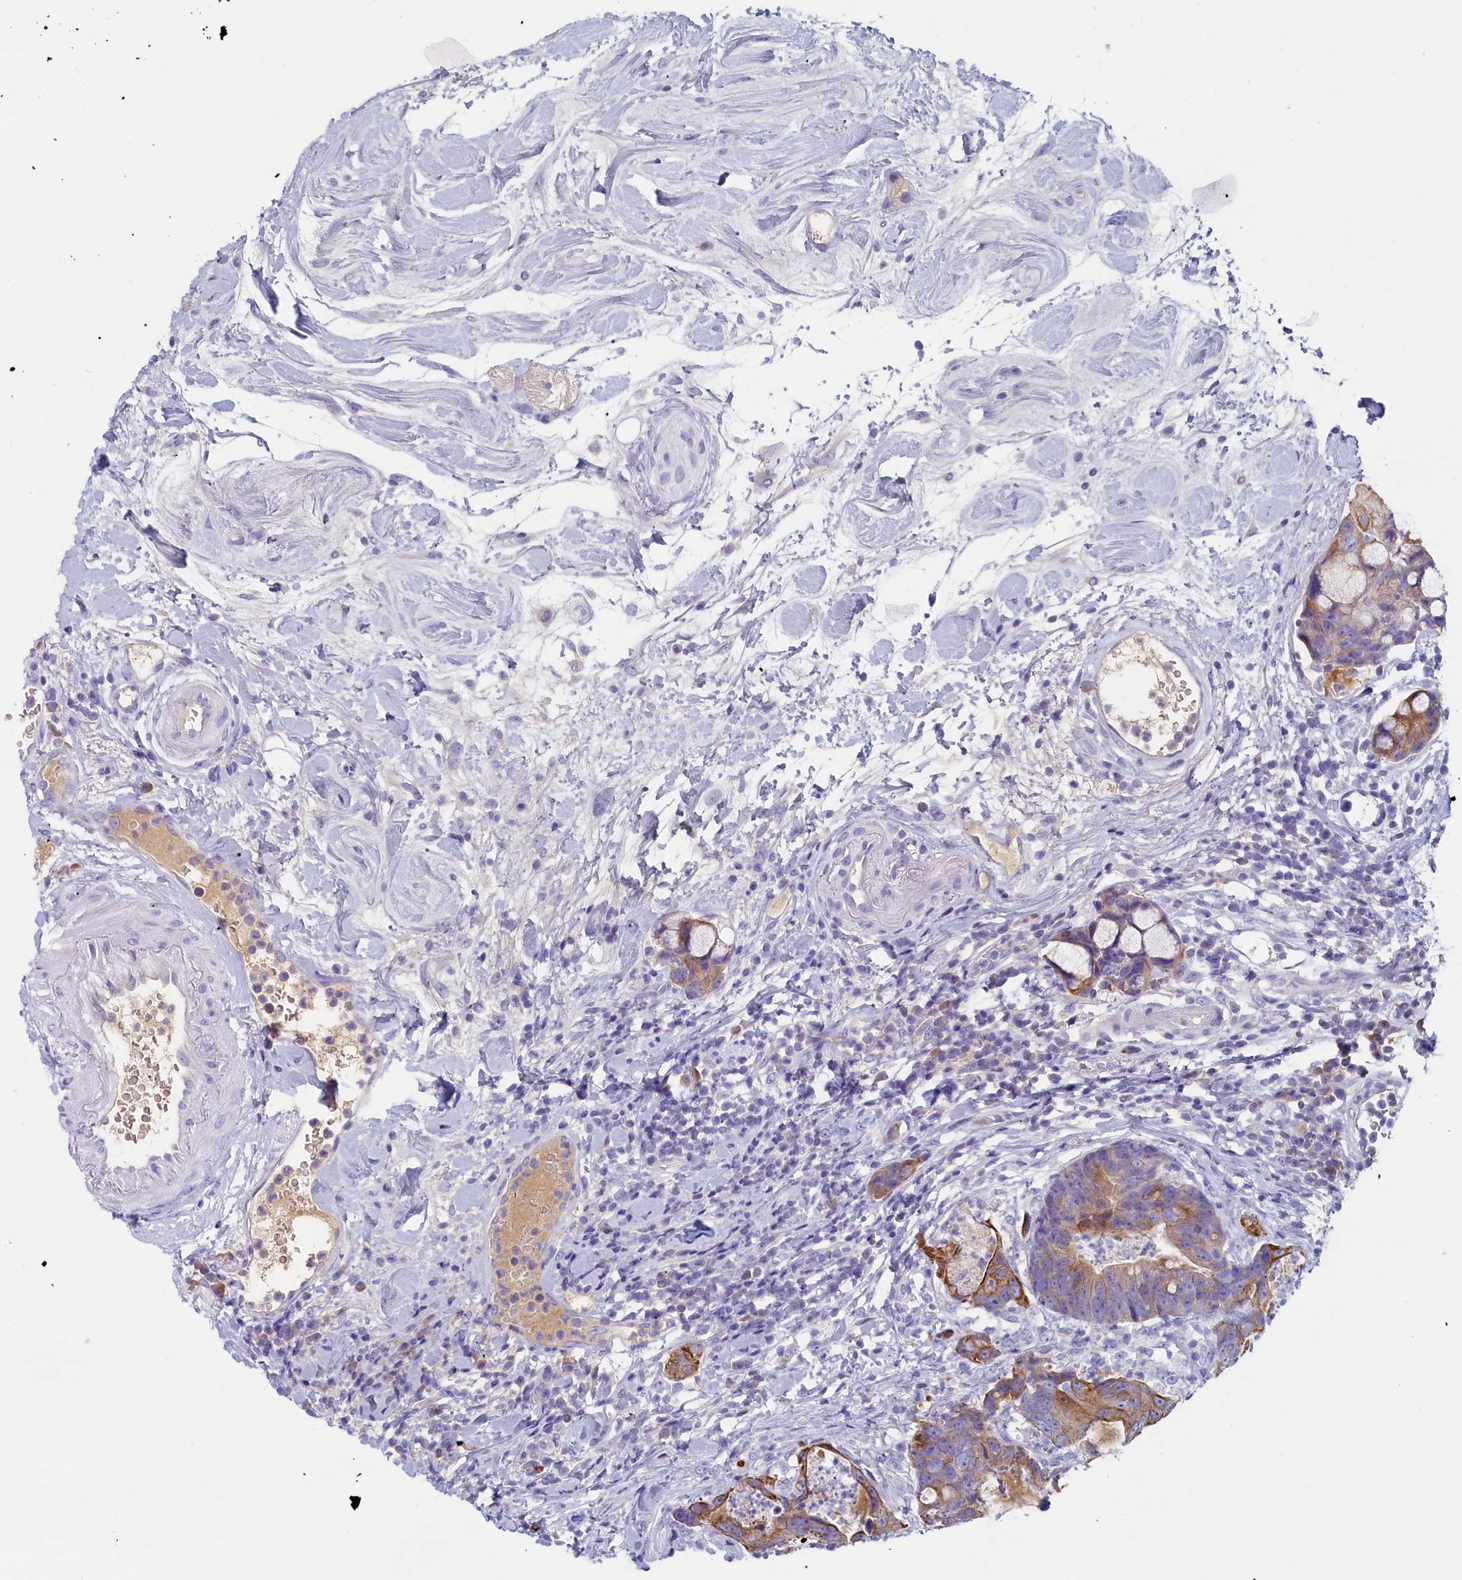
{"staining": {"intensity": "moderate", "quantity": "<25%", "location": "cytoplasmic/membranous"}, "tissue": "colorectal cancer", "cell_type": "Tumor cells", "image_type": "cancer", "snomed": [{"axis": "morphology", "description": "Adenocarcinoma, NOS"}, {"axis": "topography", "description": "Colon"}], "caption": "Colorectal cancer stained with DAB (3,3'-diaminobenzidine) immunohistochemistry shows low levels of moderate cytoplasmic/membranous expression in approximately <25% of tumor cells.", "gene": "GUCA1C", "patient": {"sex": "female", "age": 82}}